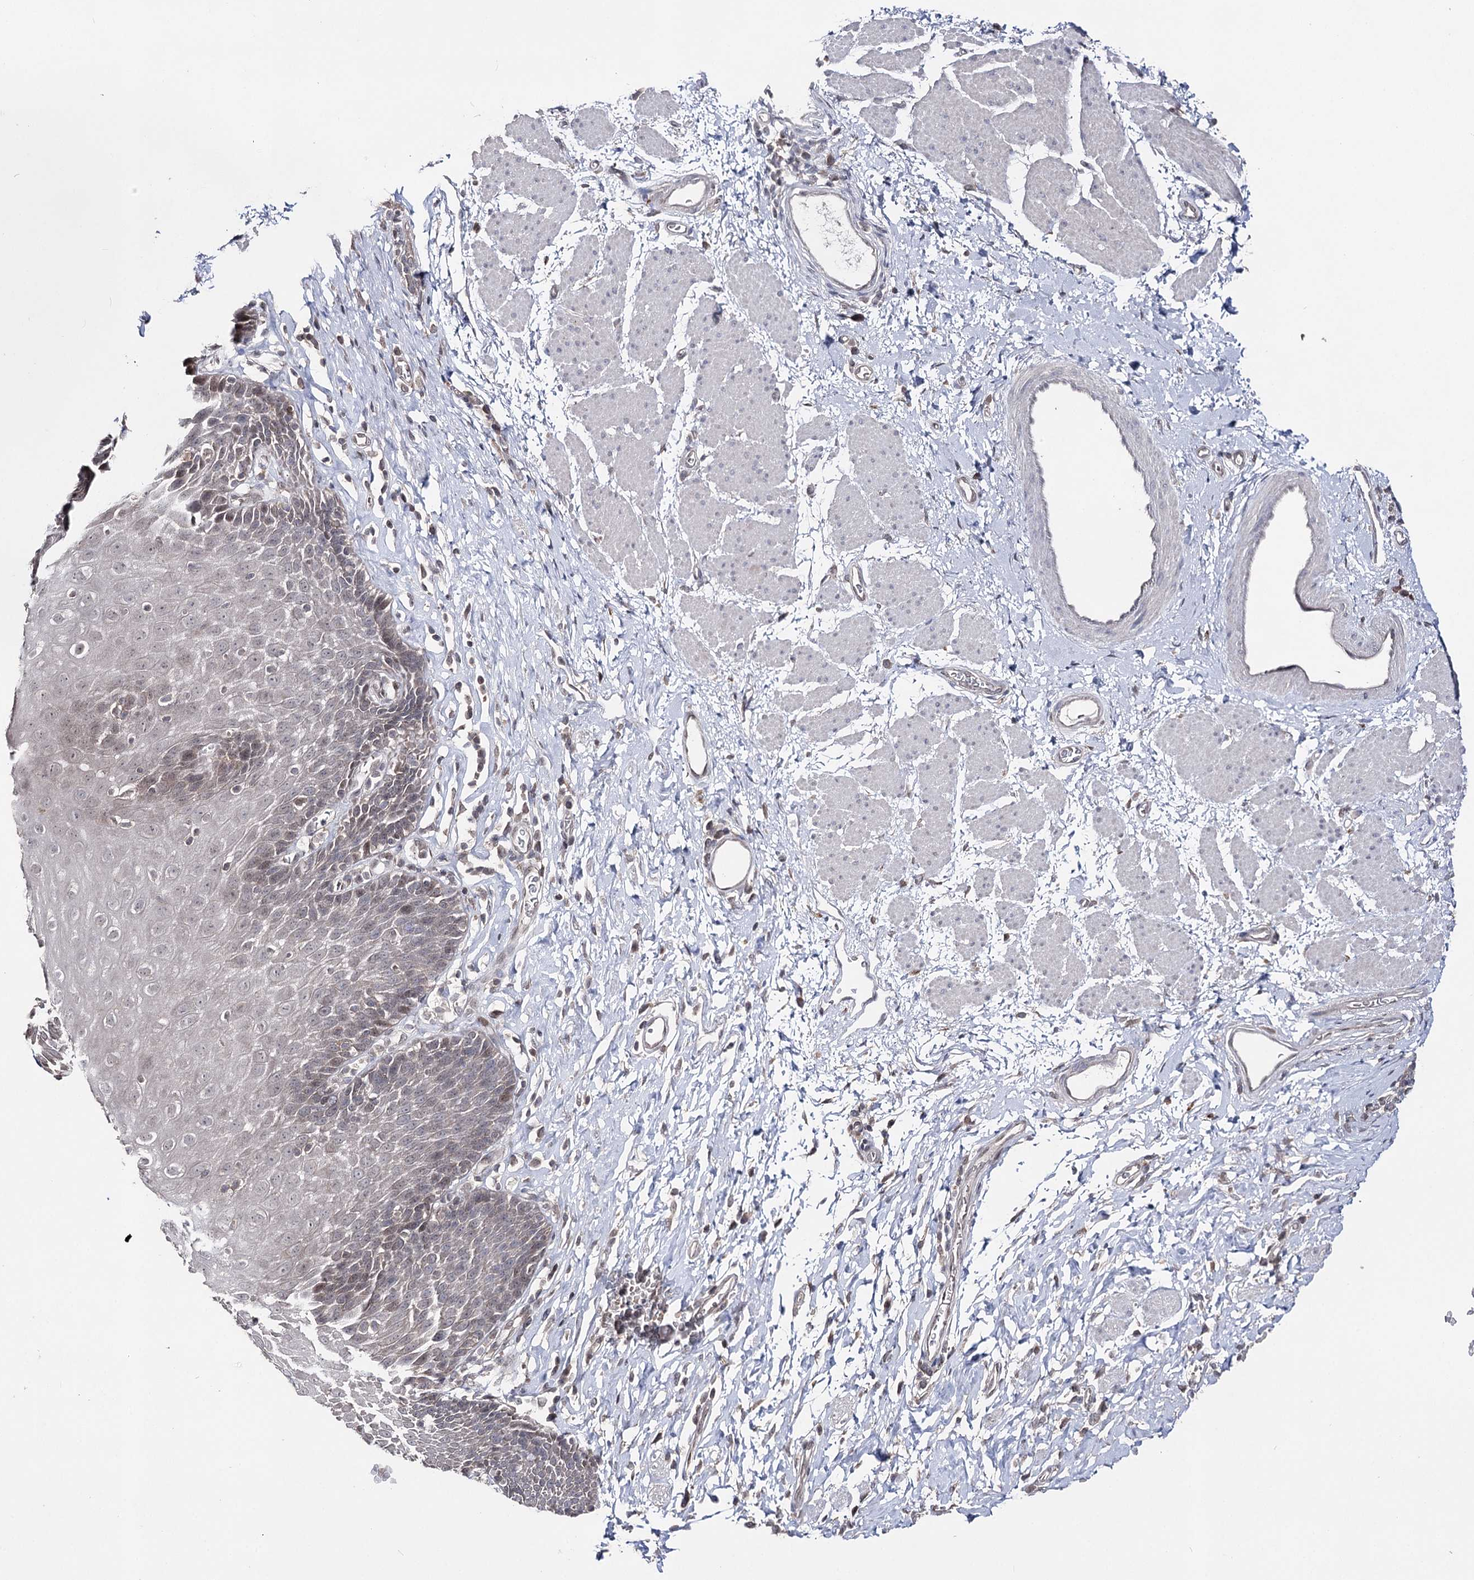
{"staining": {"intensity": "weak", "quantity": "<25%", "location": "nuclear"}, "tissue": "esophagus", "cell_type": "Squamous epithelial cells", "image_type": "normal", "snomed": [{"axis": "morphology", "description": "Normal tissue, NOS"}, {"axis": "topography", "description": "Esophagus"}], "caption": "Immunohistochemical staining of normal esophagus displays no significant positivity in squamous epithelial cells. (DAB (3,3'-diaminobenzidine) IHC visualized using brightfield microscopy, high magnification).", "gene": "HSD11B2", "patient": {"sex": "female", "age": 61}}